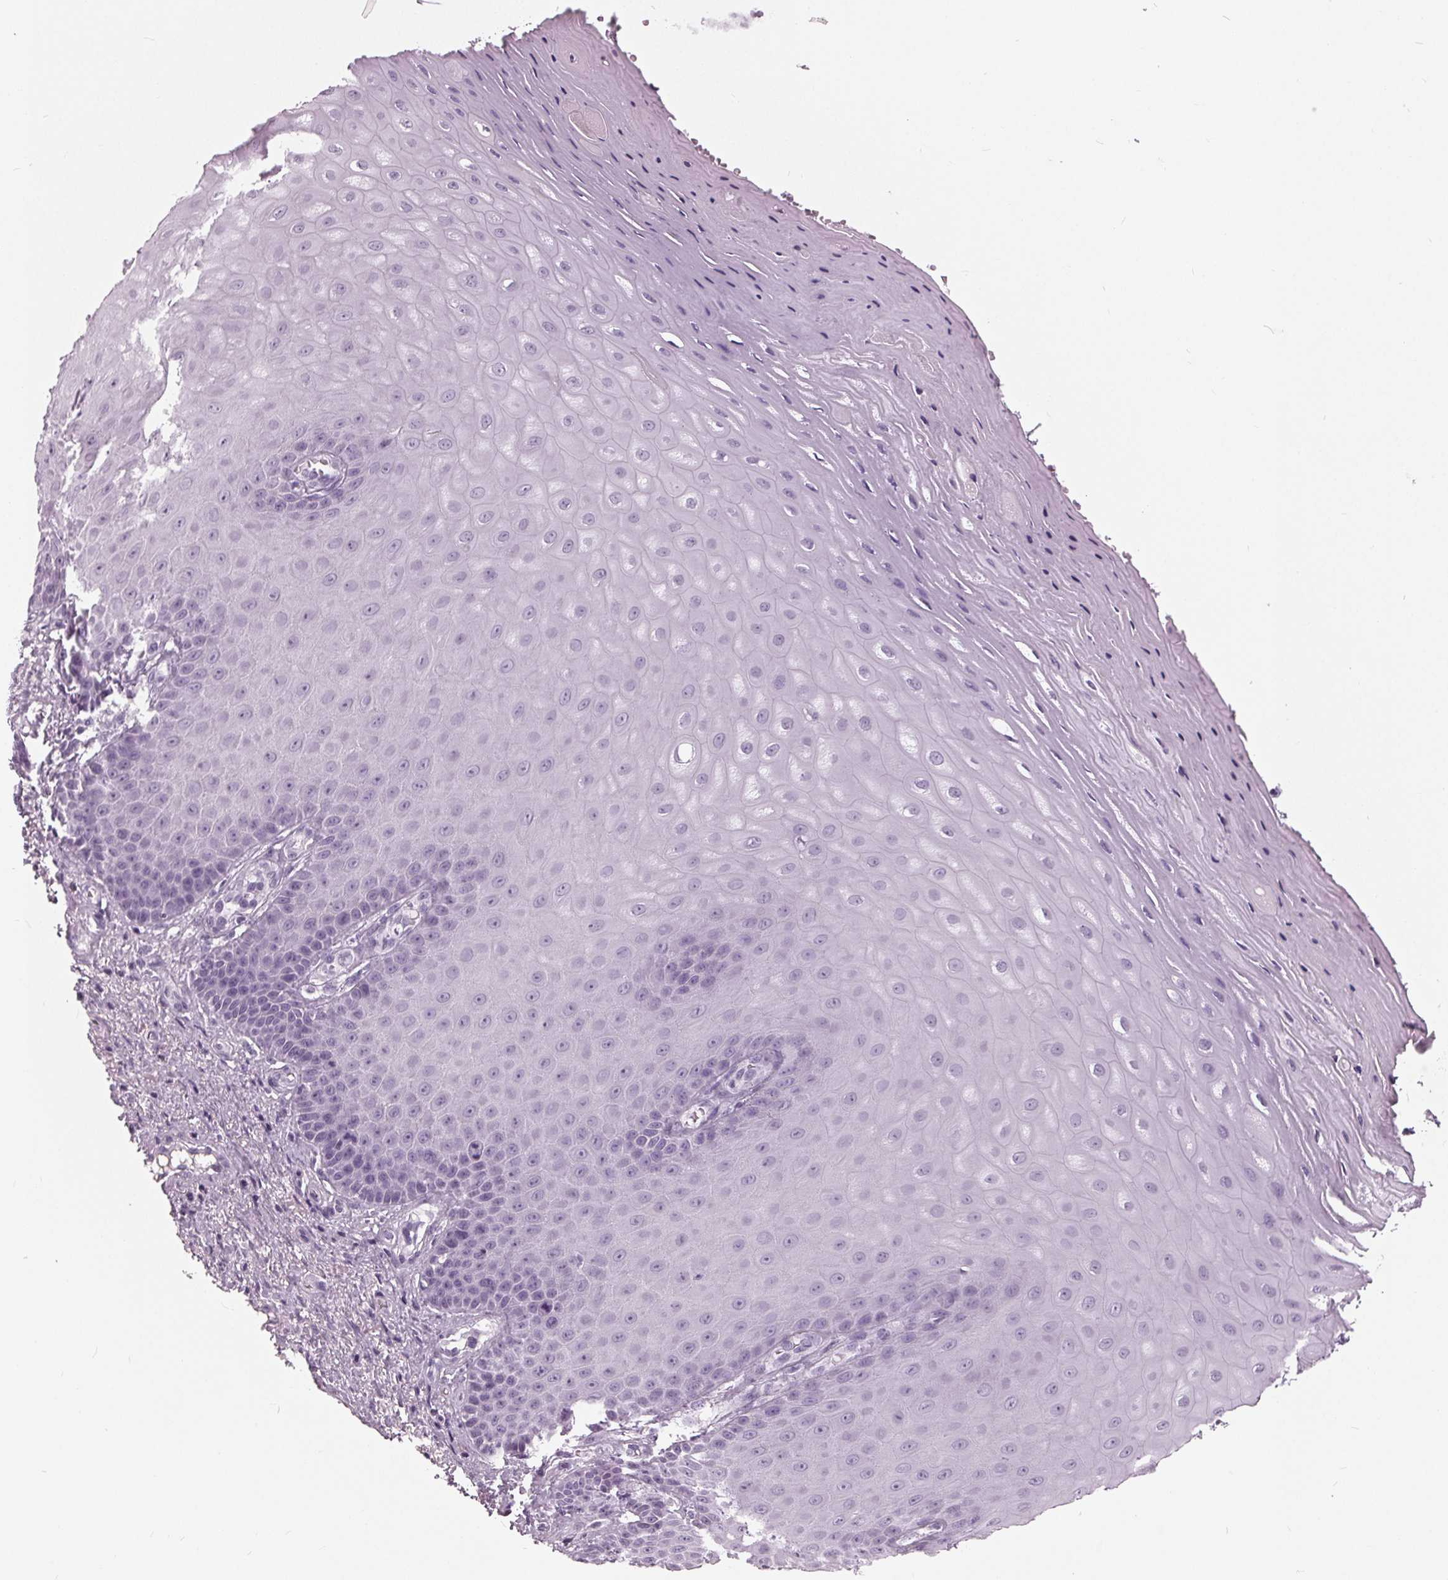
{"staining": {"intensity": "negative", "quantity": "none", "location": "none"}, "tissue": "vagina", "cell_type": "Squamous epithelial cells", "image_type": "normal", "snomed": [{"axis": "morphology", "description": "Normal tissue, NOS"}, {"axis": "topography", "description": "Vagina"}], "caption": "This is a micrograph of immunohistochemistry (IHC) staining of unremarkable vagina, which shows no staining in squamous epithelial cells.", "gene": "SLC9A4", "patient": {"sex": "female", "age": 83}}